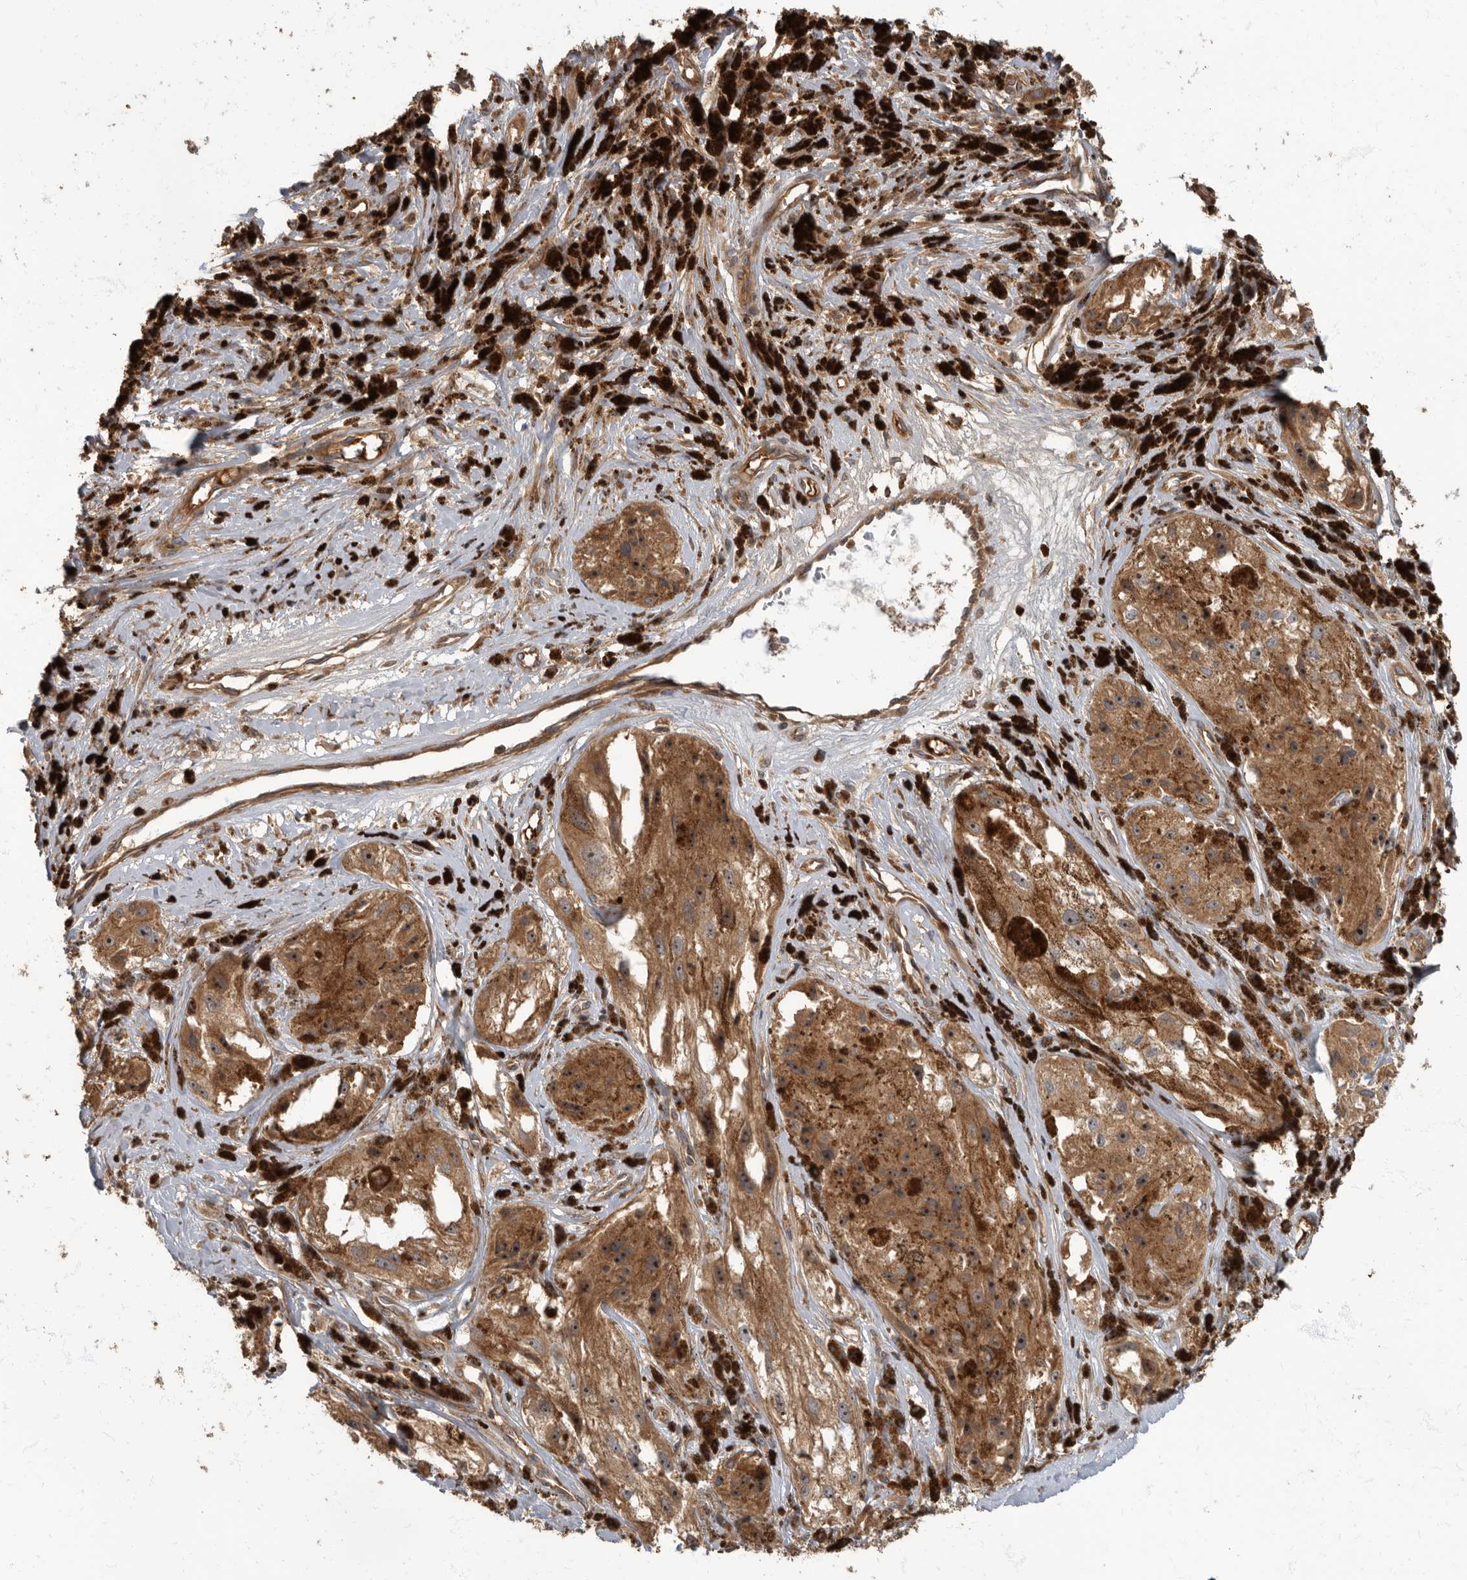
{"staining": {"intensity": "strong", "quantity": ">75%", "location": "cytoplasmic/membranous,nuclear"}, "tissue": "melanoma", "cell_type": "Tumor cells", "image_type": "cancer", "snomed": [{"axis": "morphology", "description": "Malignant melanoma, NOS"}, {"axis": "topography", "description": "Skin"}], "caption": "Tumor cells reveal strong cytoplasmic/membranous and nuclear staining in about >75% of cells in malignant melanoma.", "gene": "DAAM1", "patient": {"sex": "male", "age": 88}}